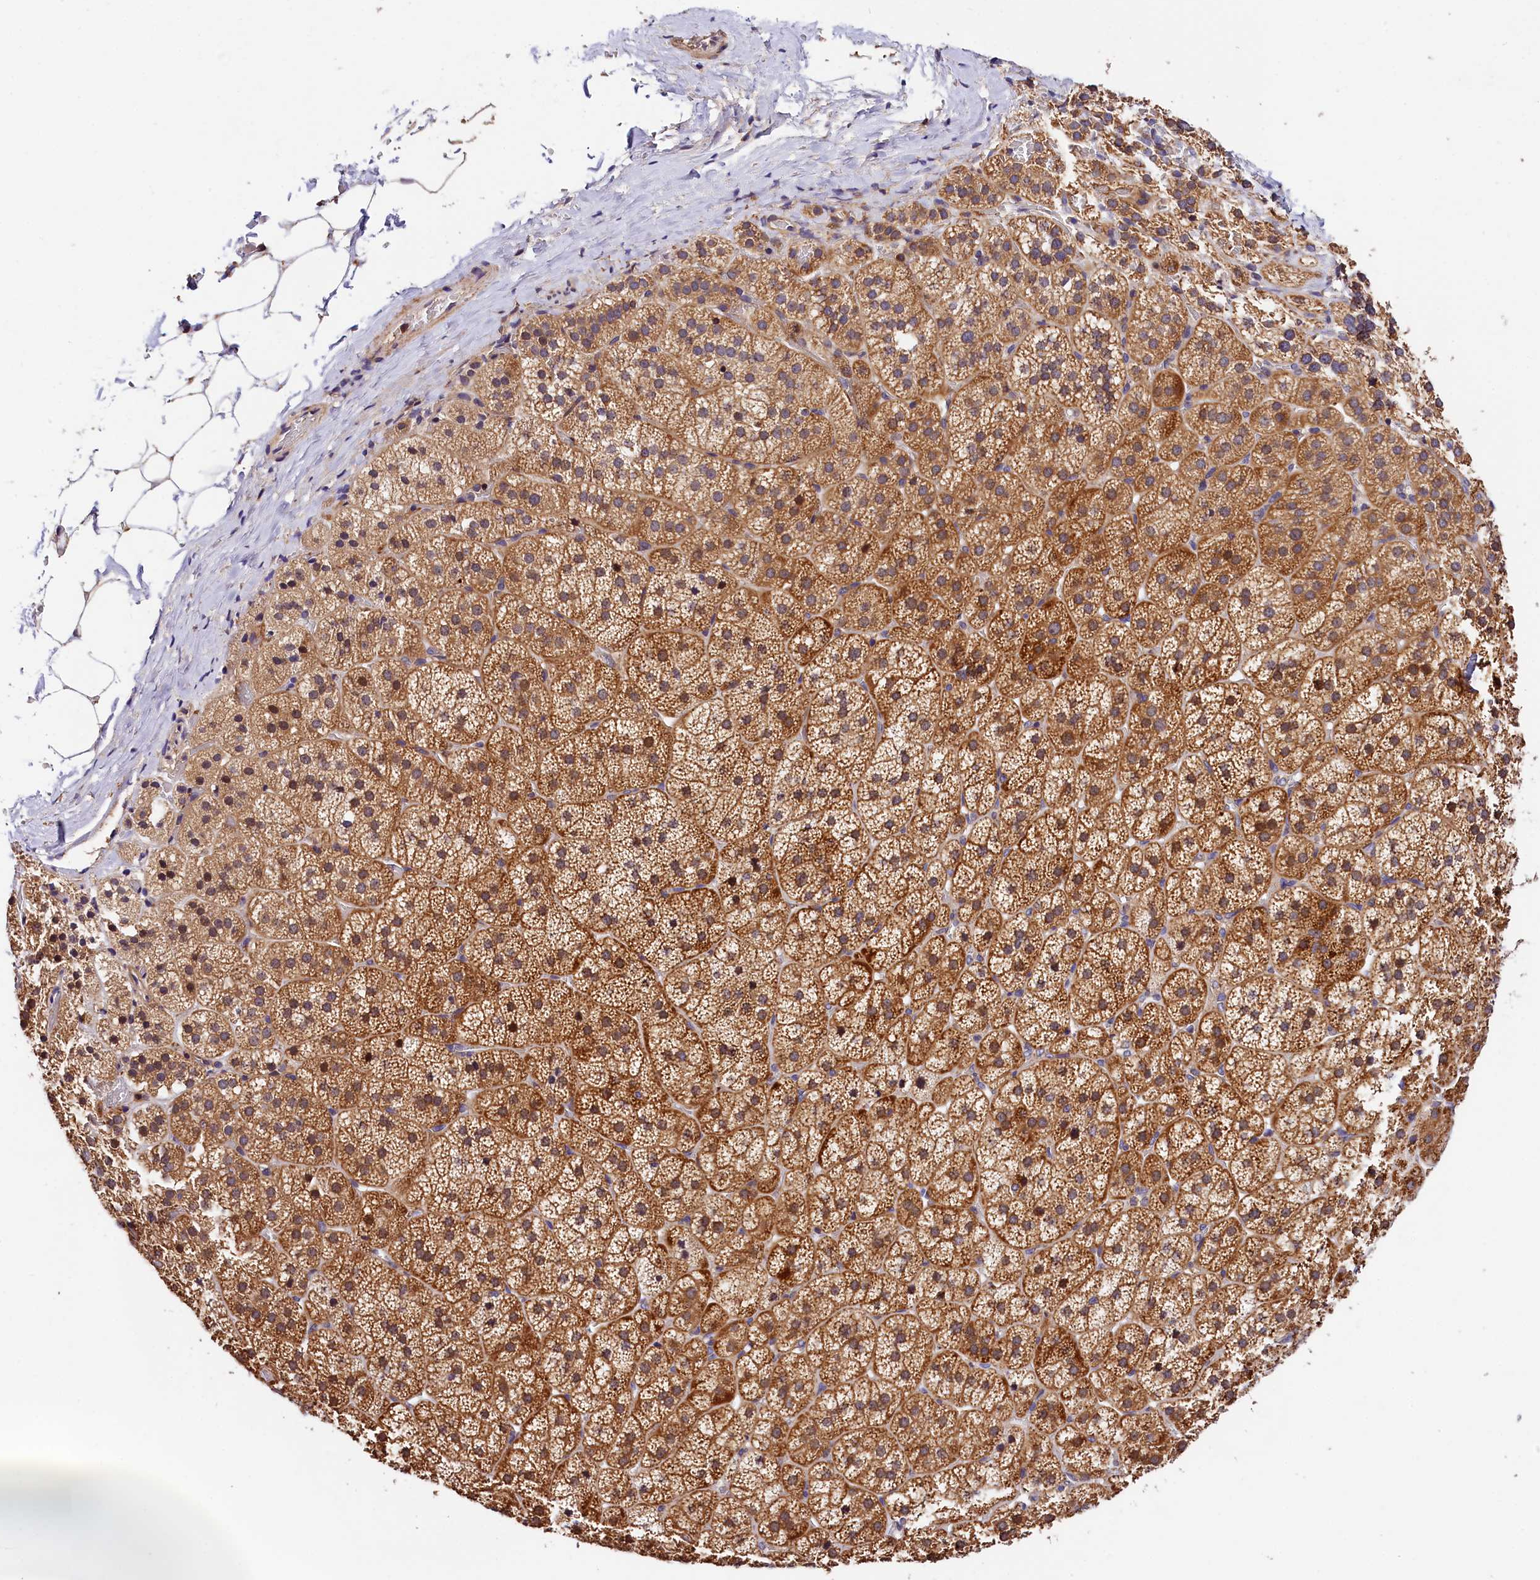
{"staining": {"intensity": "moderate", "quantity": ">75%", "location": "cytoplasmic/membranous"}, "tissue": "adrenal gland", "cell_type": "Glandular cells", "image_type": "normal", "snomed": [{"axis": "morphology", "description": "Normal tissue, NOS"}, {"axis": "topography", "description": "Adrenal gland"}], "caption": "DAB (3,3'-diaminobenzidine) immunohistochemical staining of normal human adrenal gland demonstrates moderate cytoplasmic/membranous protein positivity in about >75% of glandular cells.", "gene": "KPTN", "patient": {"sex": "female", "age": 44}}